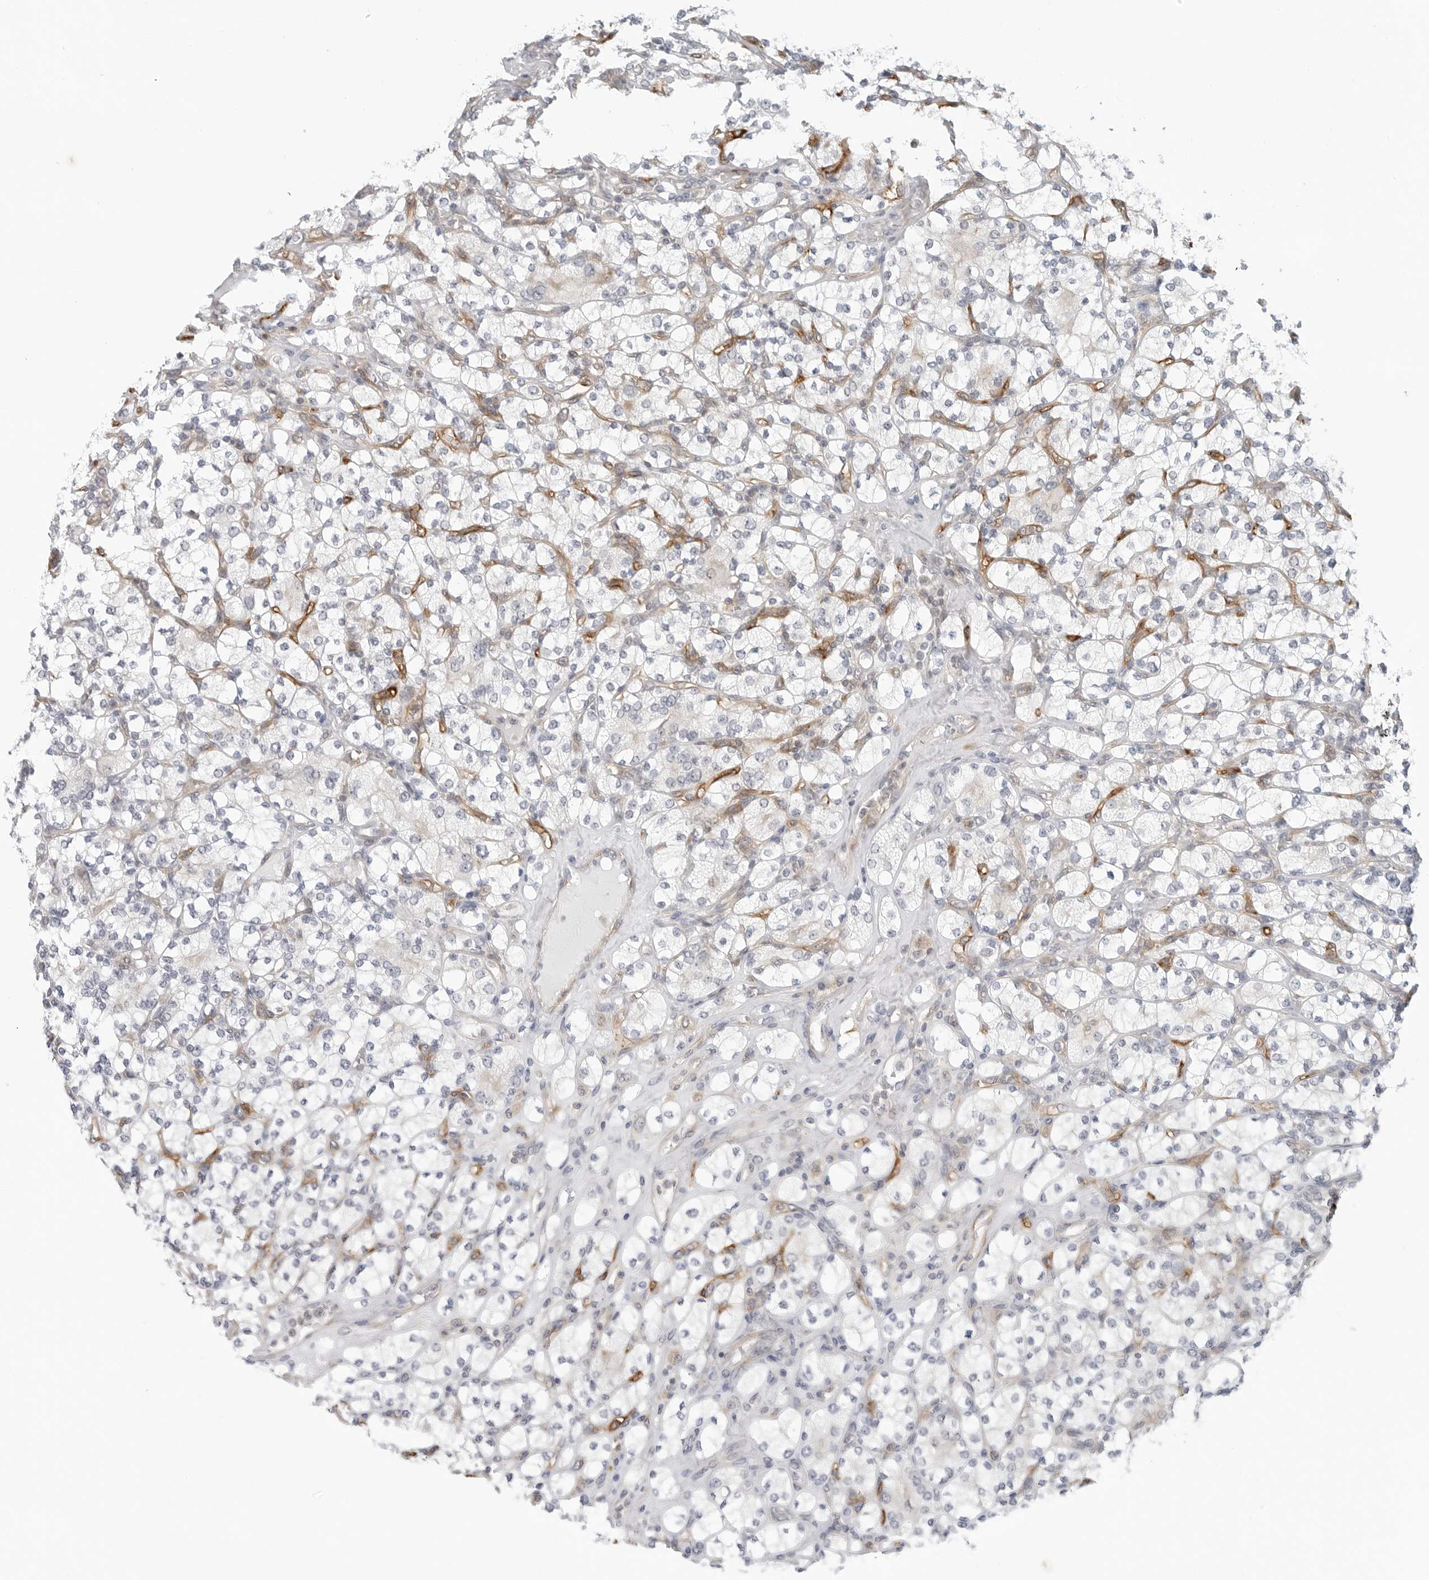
{"staining": {"intensity": "negative", "quantity": "none", "location": "none"}, "tissue": "renal cancer", "cell_type": "Tumor cells", "image_type": "cancer", "snomed": [{"axis": "morphology", "description": "Adenocarcinoma, NOS"}, {"axis": "topography", "description": "Kidney"}], "caption": "Immunohistochemistry (IHC) photomicrograph of adenocarcinoma (renal) stained for a protein (brown), which reveals no positivity in tumor cells.", "gene": "STXBP3", "patient": {"sex": "male", "age": 77}}